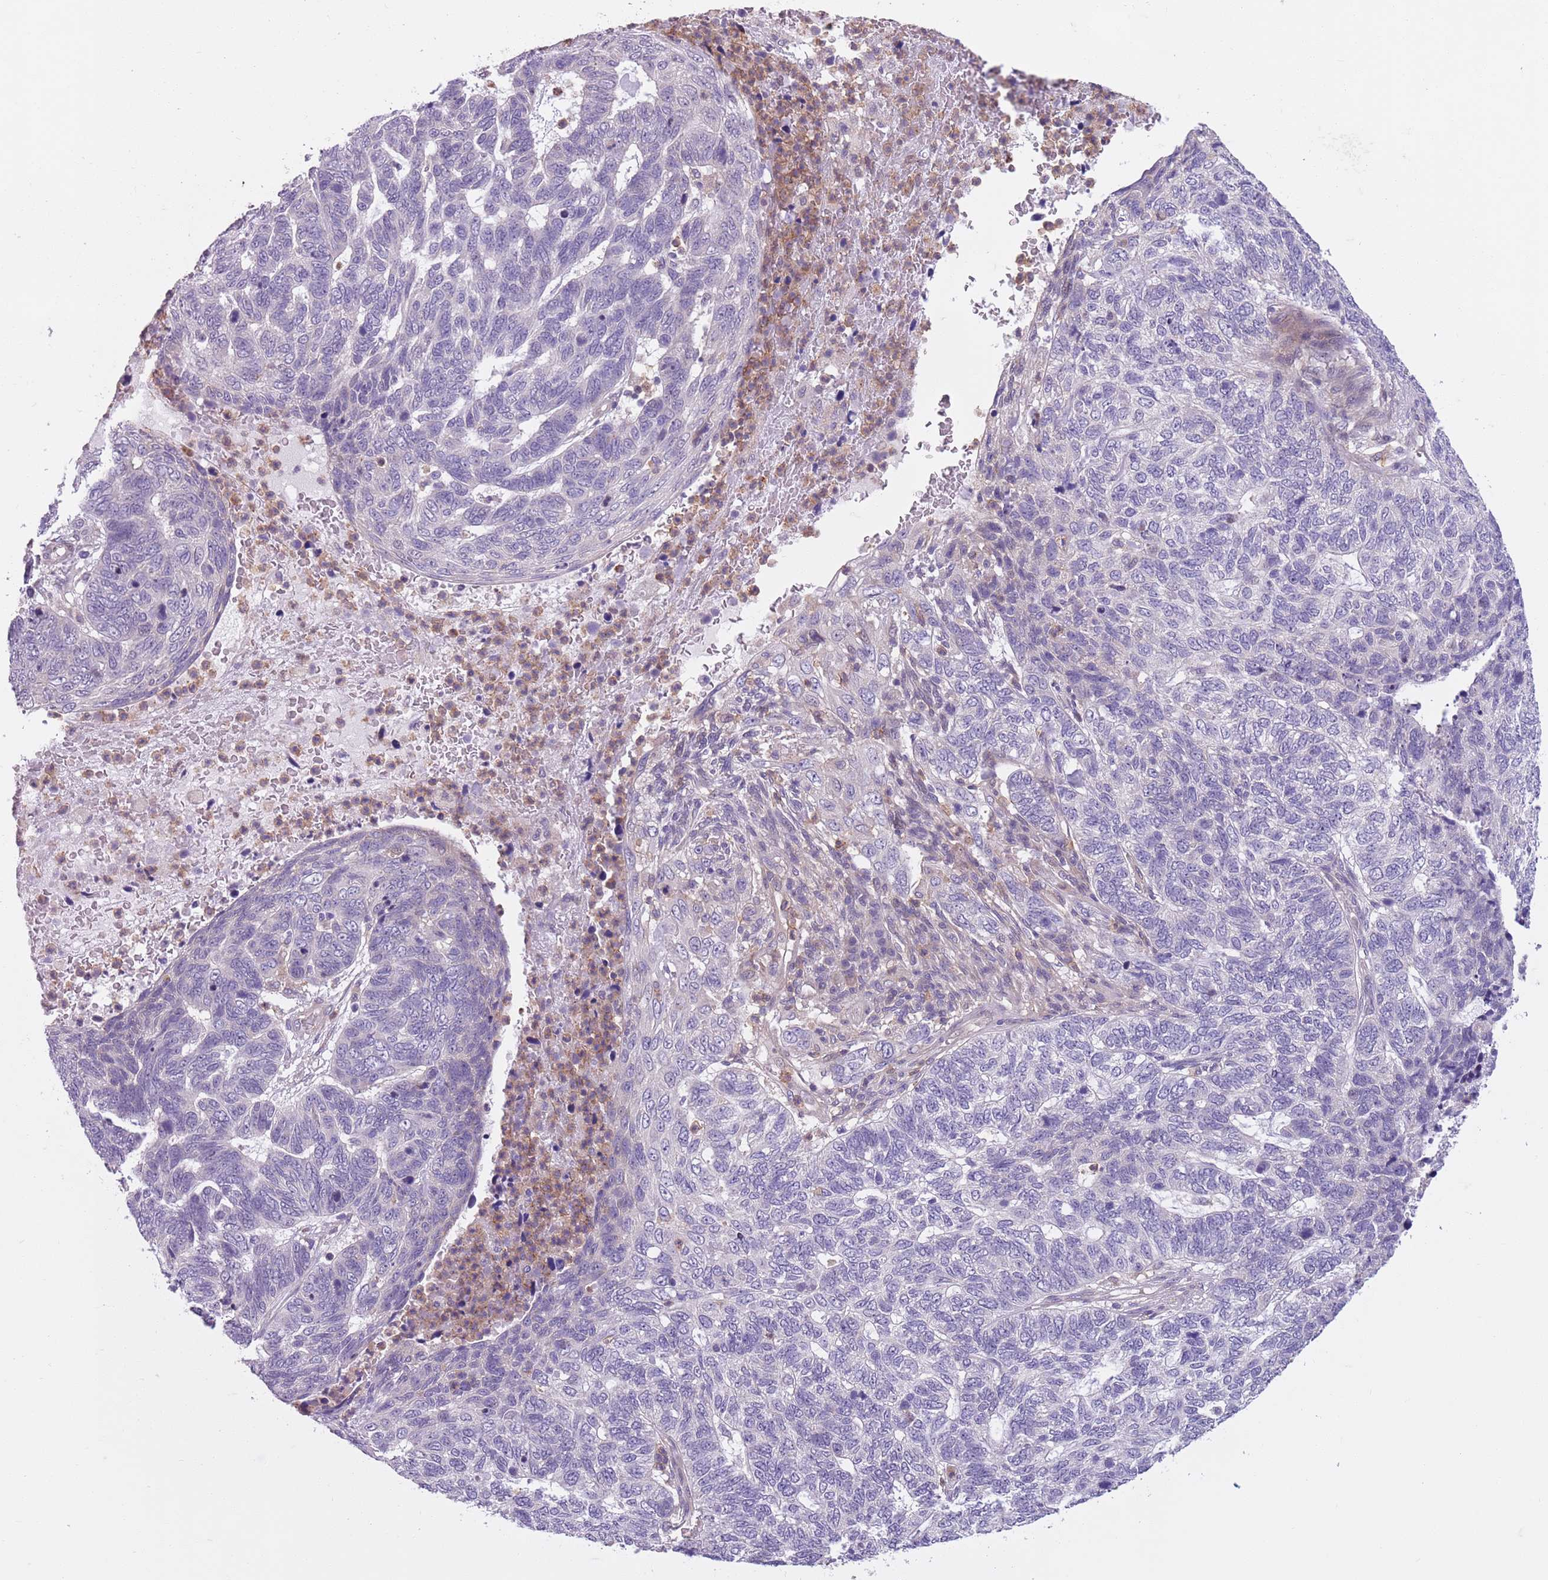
{"staining": {"intensity": "negative", "quantity": "none", "location": "none"}, "tissue": "skin cancer", "cell_type": "Tumor cells", "image_type": "cancer", "snomed": [{"axis": "morphology", "description": "Basal cell carcinoma"}, {"axis": "topography", "description": "Skin"}], "caption": "The micrograph demonstrates no staining of tumor cells in basal cell carcinoma (skin). (Stains: DAB (3,3'-diaminobenzidine) immunohistochemistry (IHC) with hematoxylin counter stain, Microscopy: brightfield microscopy at high magnification).", "gene": "JAML", "patient": {"sex": "female", "age": 65}}